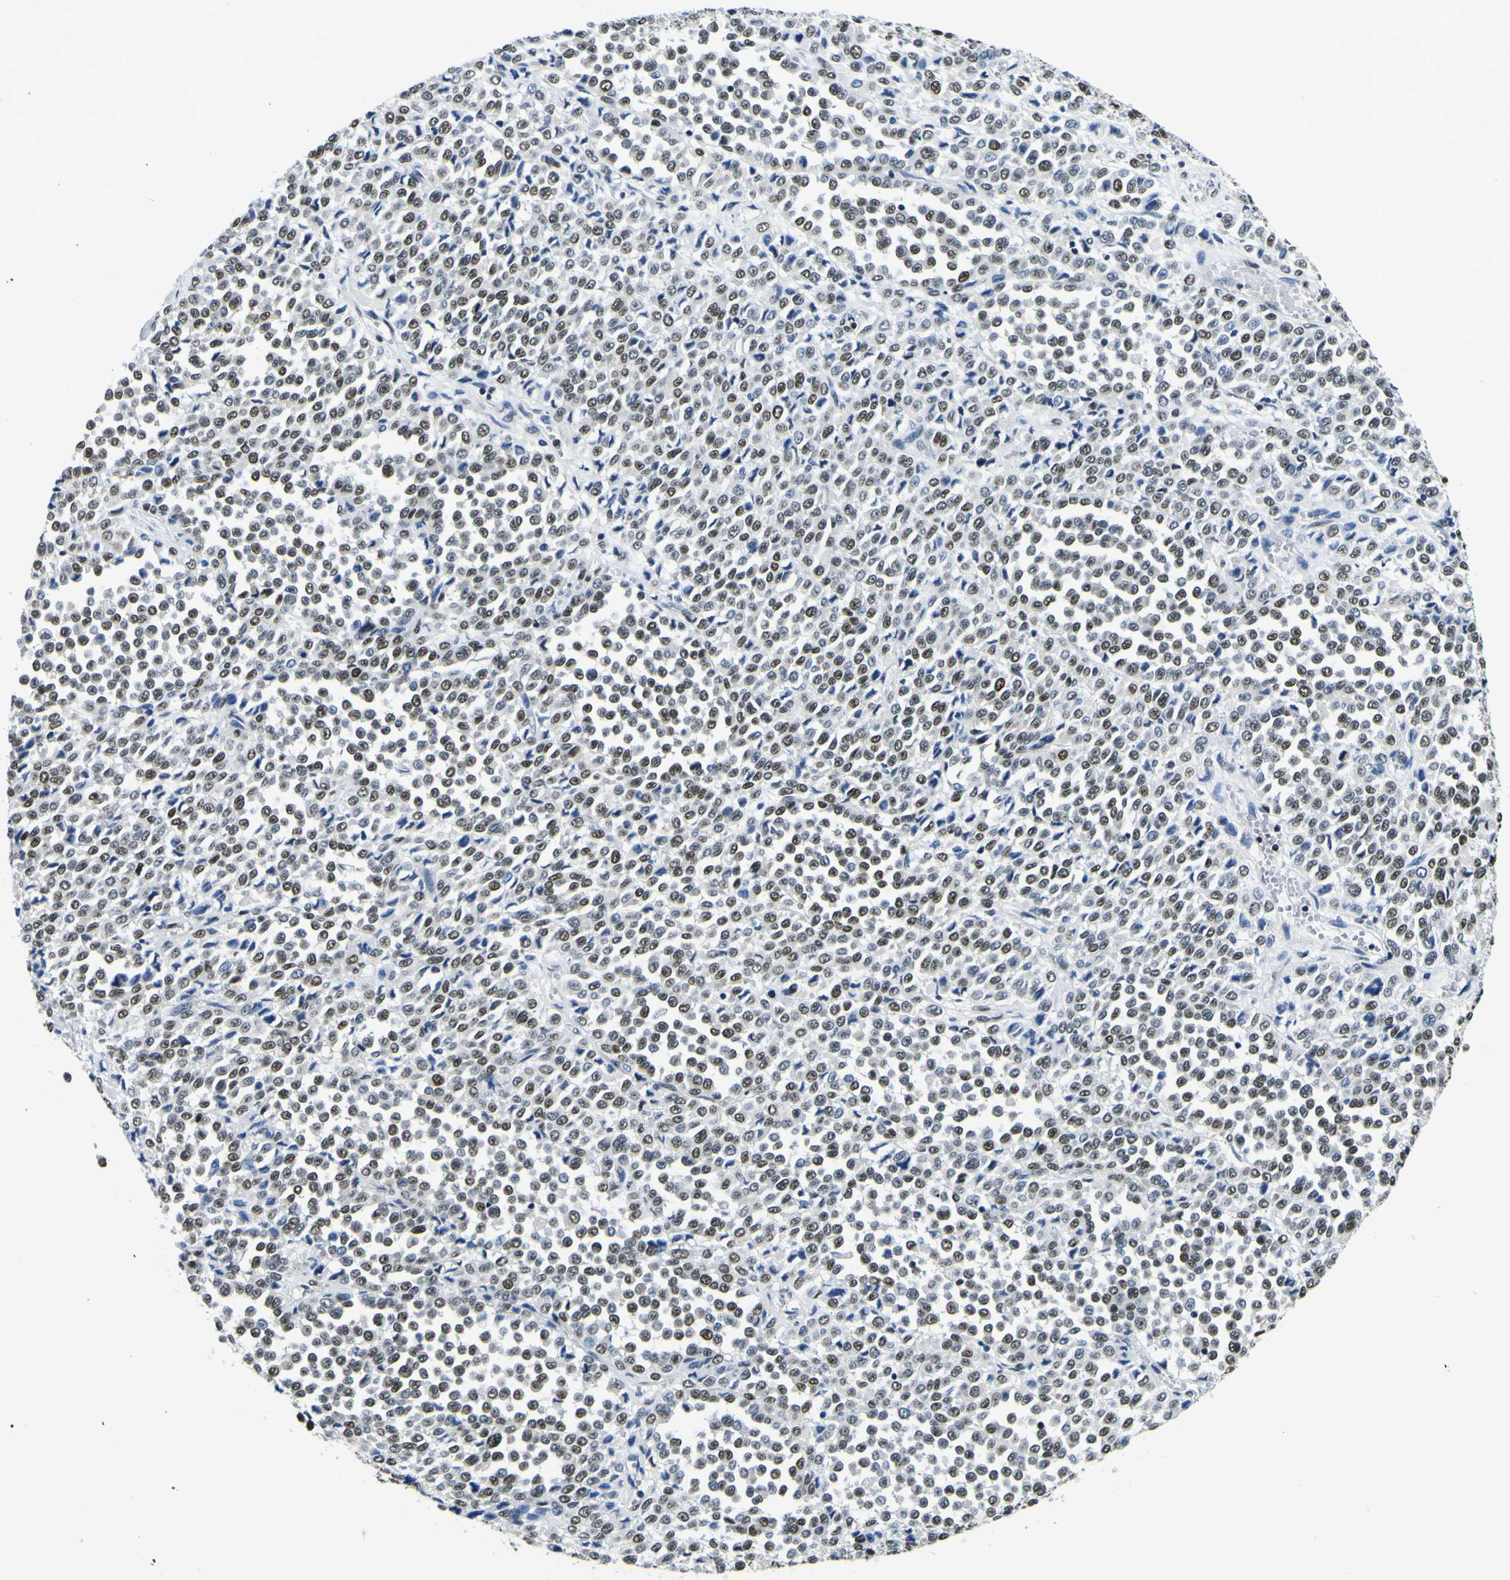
{"staining": {"intensity": "moderate", "quantity": ">75%", "location": "nuclear"}, "tissue": "melanoma", "cell_type": "Tumor cells", "image_type": "cancer", "snomed": [{"axis": "morphology", "description": "Malignant melanoma, Metastatic site"}, {"axis": "topography", "description": "Pancreas"}], "caption": "Immunohistochemistry photomicrograph of neoplastic tissue: human malignant melanoma (metastatic site) stained using IHC exhibits medium levels of moderate protein expression localized specifically in the nuclear of tumor cells, appearing as a nuclear brown color.", "gene": "SP1", "patient": {"sex": "female", "age": 30}}